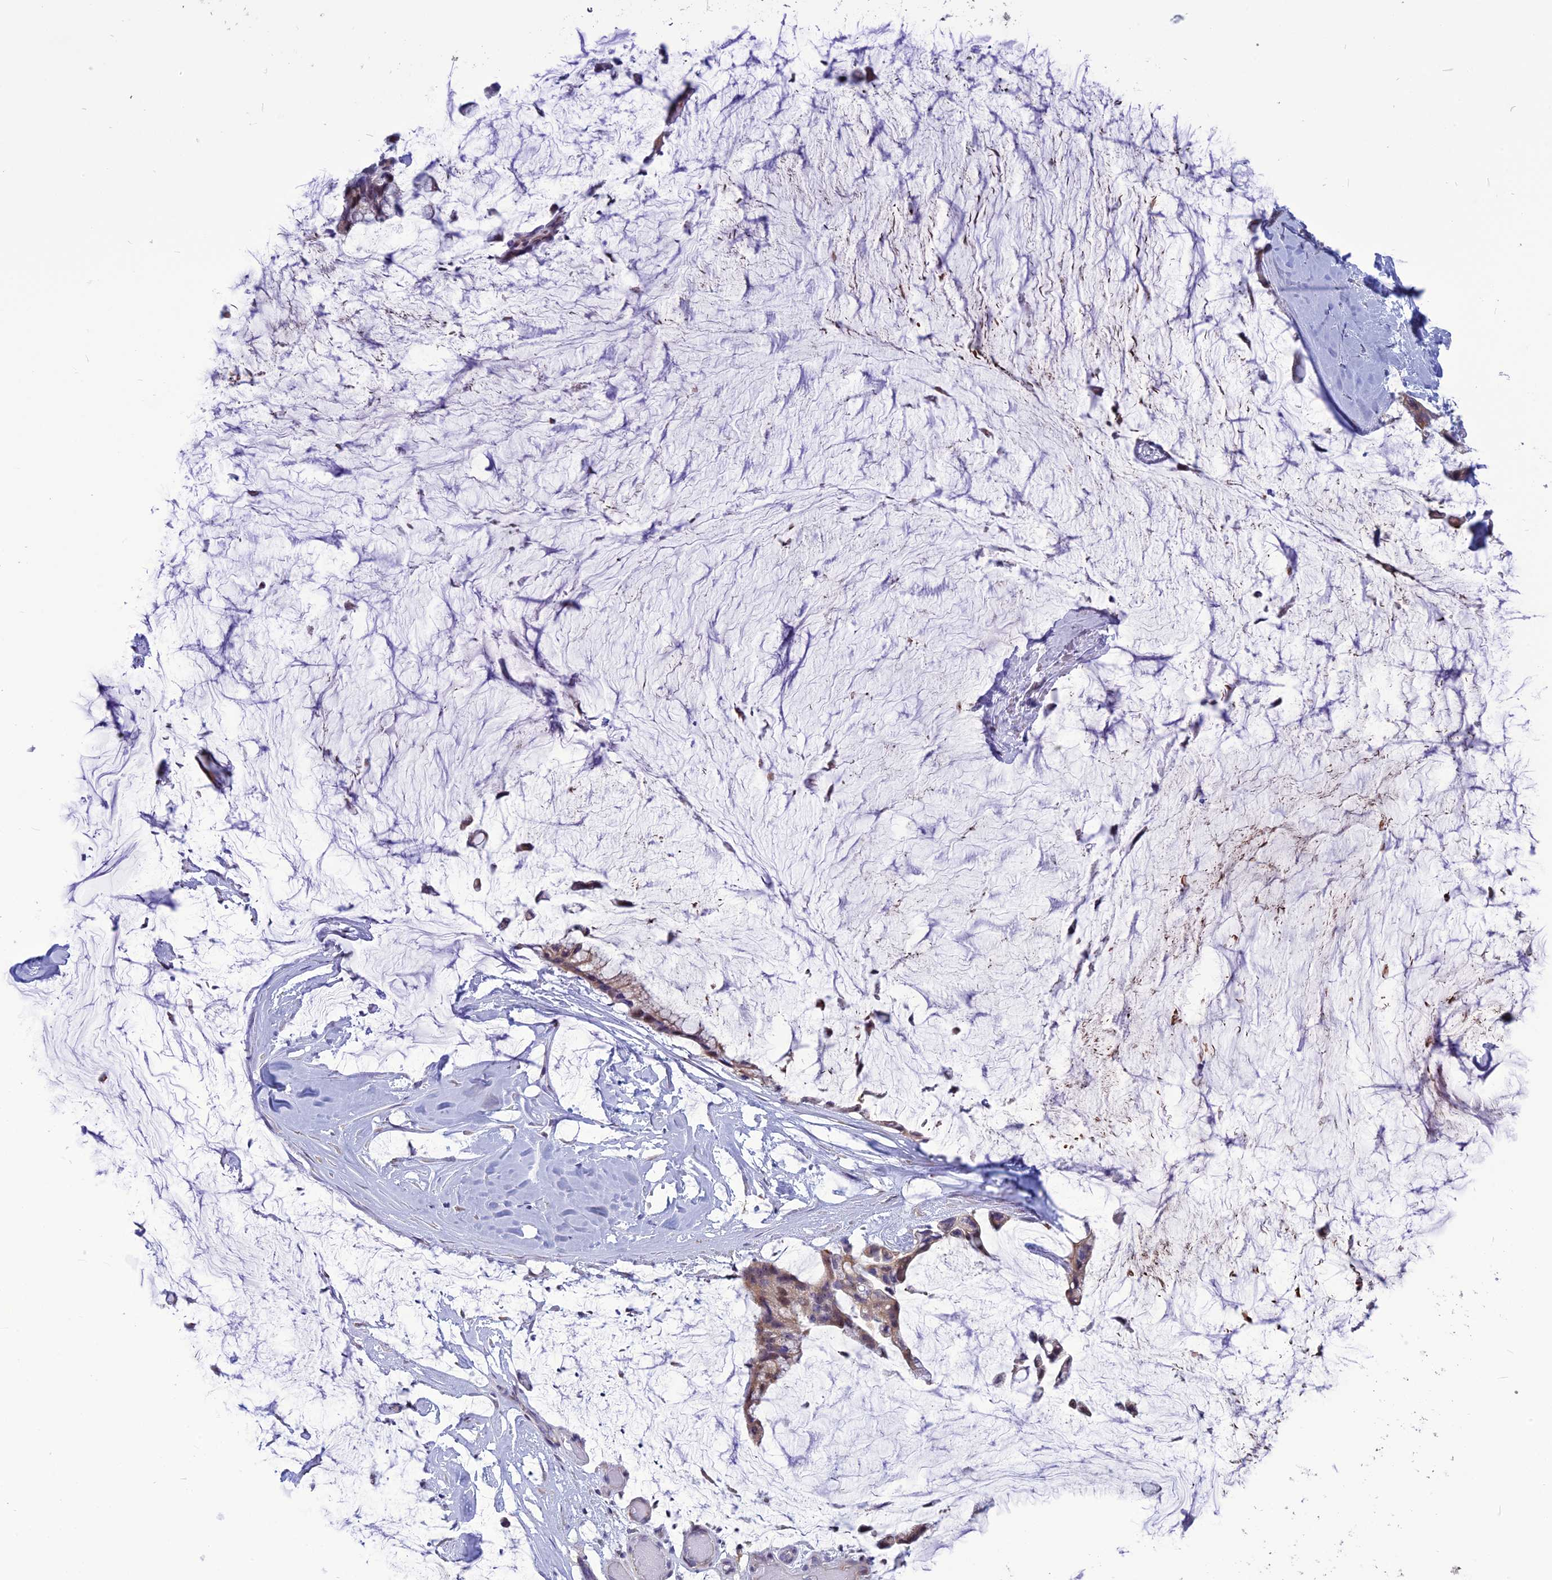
{"staining": {"intensity": "moderate", "quantity": "25%-75%", "location": "cytoplasmic/membranous"}, "tissue": "ovarian cancer", "cell_type": "Tumor cells", "image_type": "cancer", "snomed": [{"axis": "morphology", "description": "Cystadenocarcinoma, mucinous, NOS"}, {"axis": "topography", "description": "Ovary"}], "caption": "This photomicrograph reveals IHC staining of ovarian mucinous cystadenocarcinoma, with medium moderate cytoplasmic/membranous expression in approximately 25%-75% of tumor cells.", "gene": "SPG21", "patient": {"sex": "female", "age": 39}}